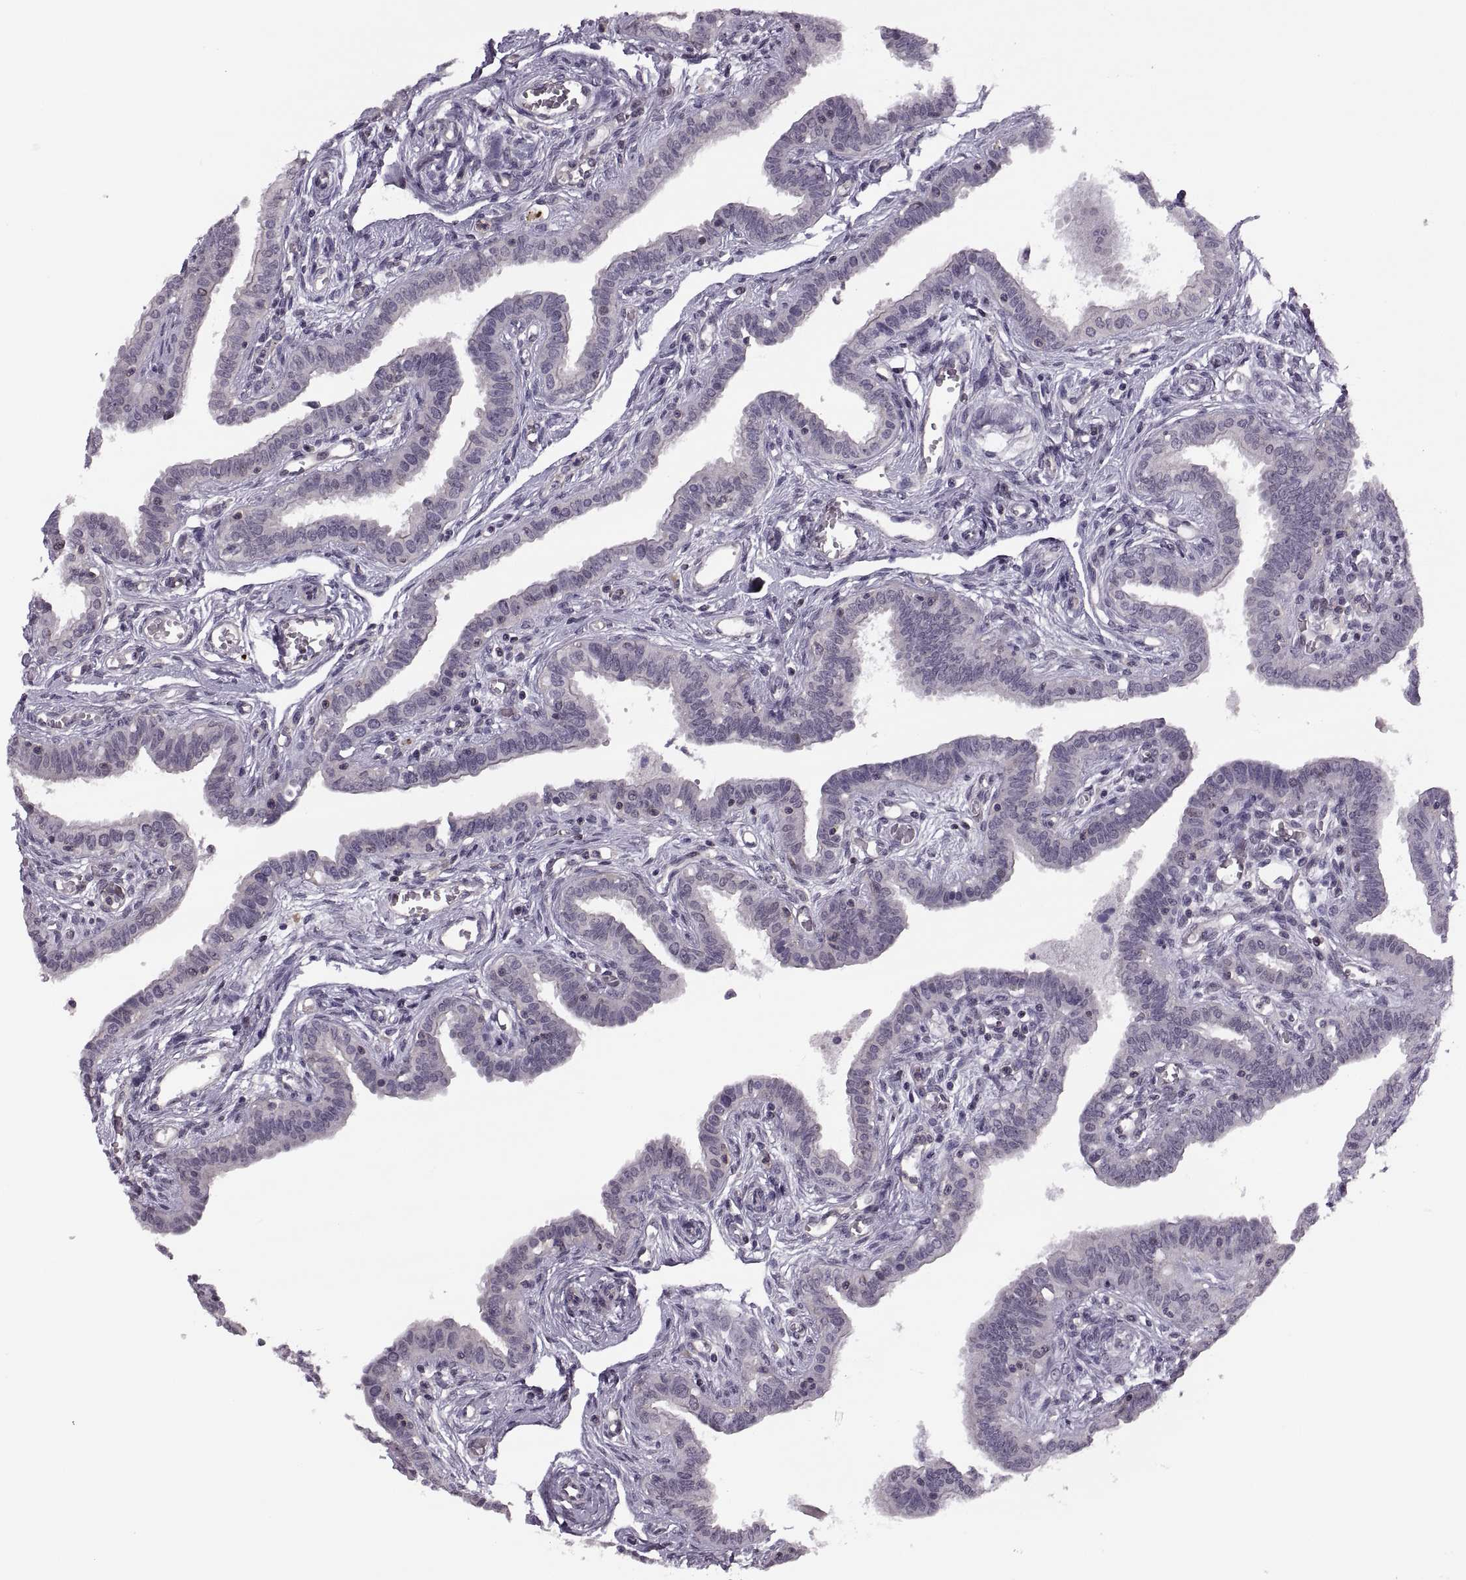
{"staining": {"intensity": "negative", "quantity": "none", "location": "none"}, "tissue": "fallopian tube", "cell_type": "Glandular cells", "image_type": "normal", "snomed": [{"axis": "morphology", "description": "Normal tissue, NOS"}, {"axis": "morphology", "description": "Carcinoma, endometroid"}, {"axis": "topography", "description": "Fallopian tube"}, {"axis": "topography", "description": "Ovary"}], "caption": "Protein analysis of unremarkable fallopian tube reveals no significant positivity in glandular cells. (DAB IHC with hematoxylin counter stain).", "gene": "LUZP2", "patient": {"sex": "female", "age": 42}}